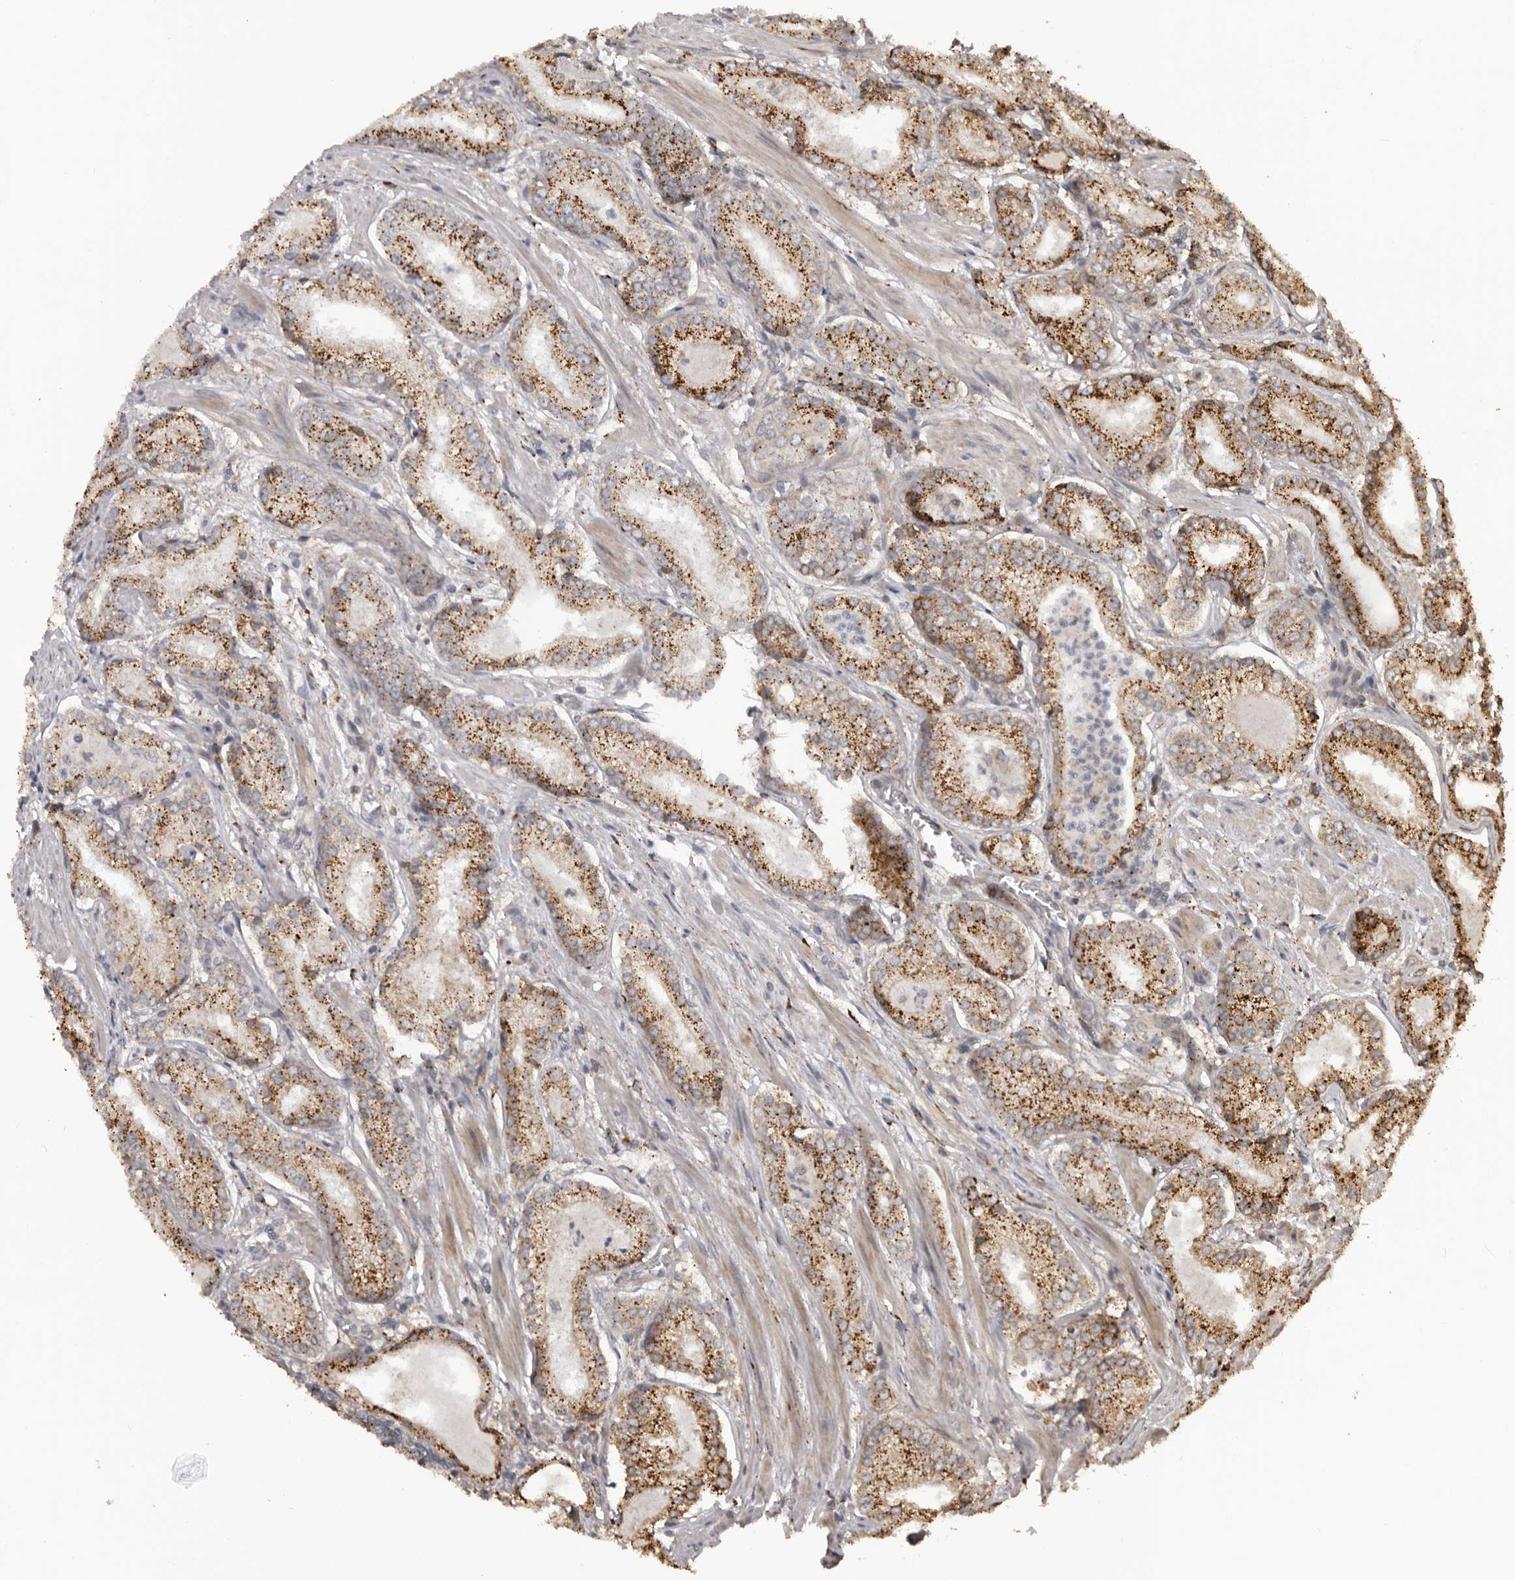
{"staining": {"intensity": "moderate", "quantity": ">75%", "location": "cytoplasmic/membranous"}, "tissue": "prostate cancer", "cell_type": "Tumor cells", "image_type": "cancer", "snomed": [{"axis": "morphology", "description": "Adenocarcinoma, Low grade"}, {"axis": "topography", "description": "Prostate"}], "caption": "DAB (3,3'-diaminobenzidine) immunohistochemical staining of human prostate cancer demonstrates moderate cytoplasmic/membranous protein positivity in approximately >75% of tumor cells.", "gene": "NUP43", "patient": {"sex": "male", "age": 54}}